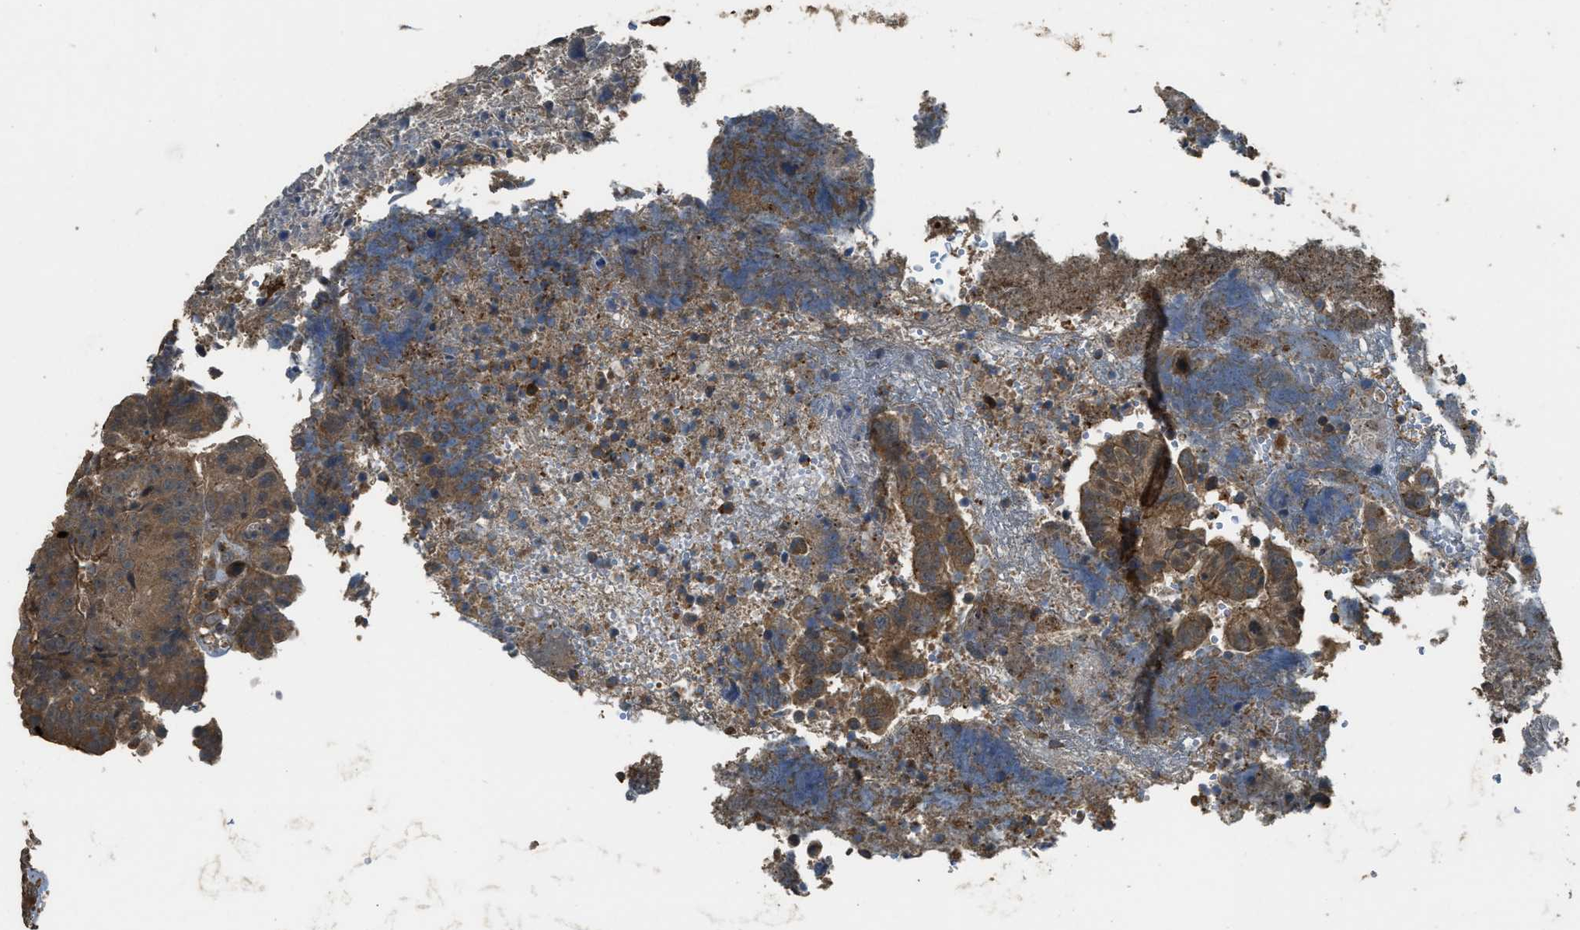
{"staining": {"intensity": "moderate", "quantity": ">75%", "location": "cytoplasmic/membranous"}, "tissue": "colorectal cancer", "cell_type": "Tumor cells", "image_type": "cancer", "snomed": [{"axis": "morphology", "description": "Adenocarcinoma, NOS"}, {"axis": "topography", "description": "Rectum"}], "caption": "Protein expression by IHC displays moderate cytoplasmic/membranous positivity in approximately >75% of tumor cells in colorectal adenocarcinoma.", "gene": "PPP6R3", "patient": {"sex": "male", "age": 72}}